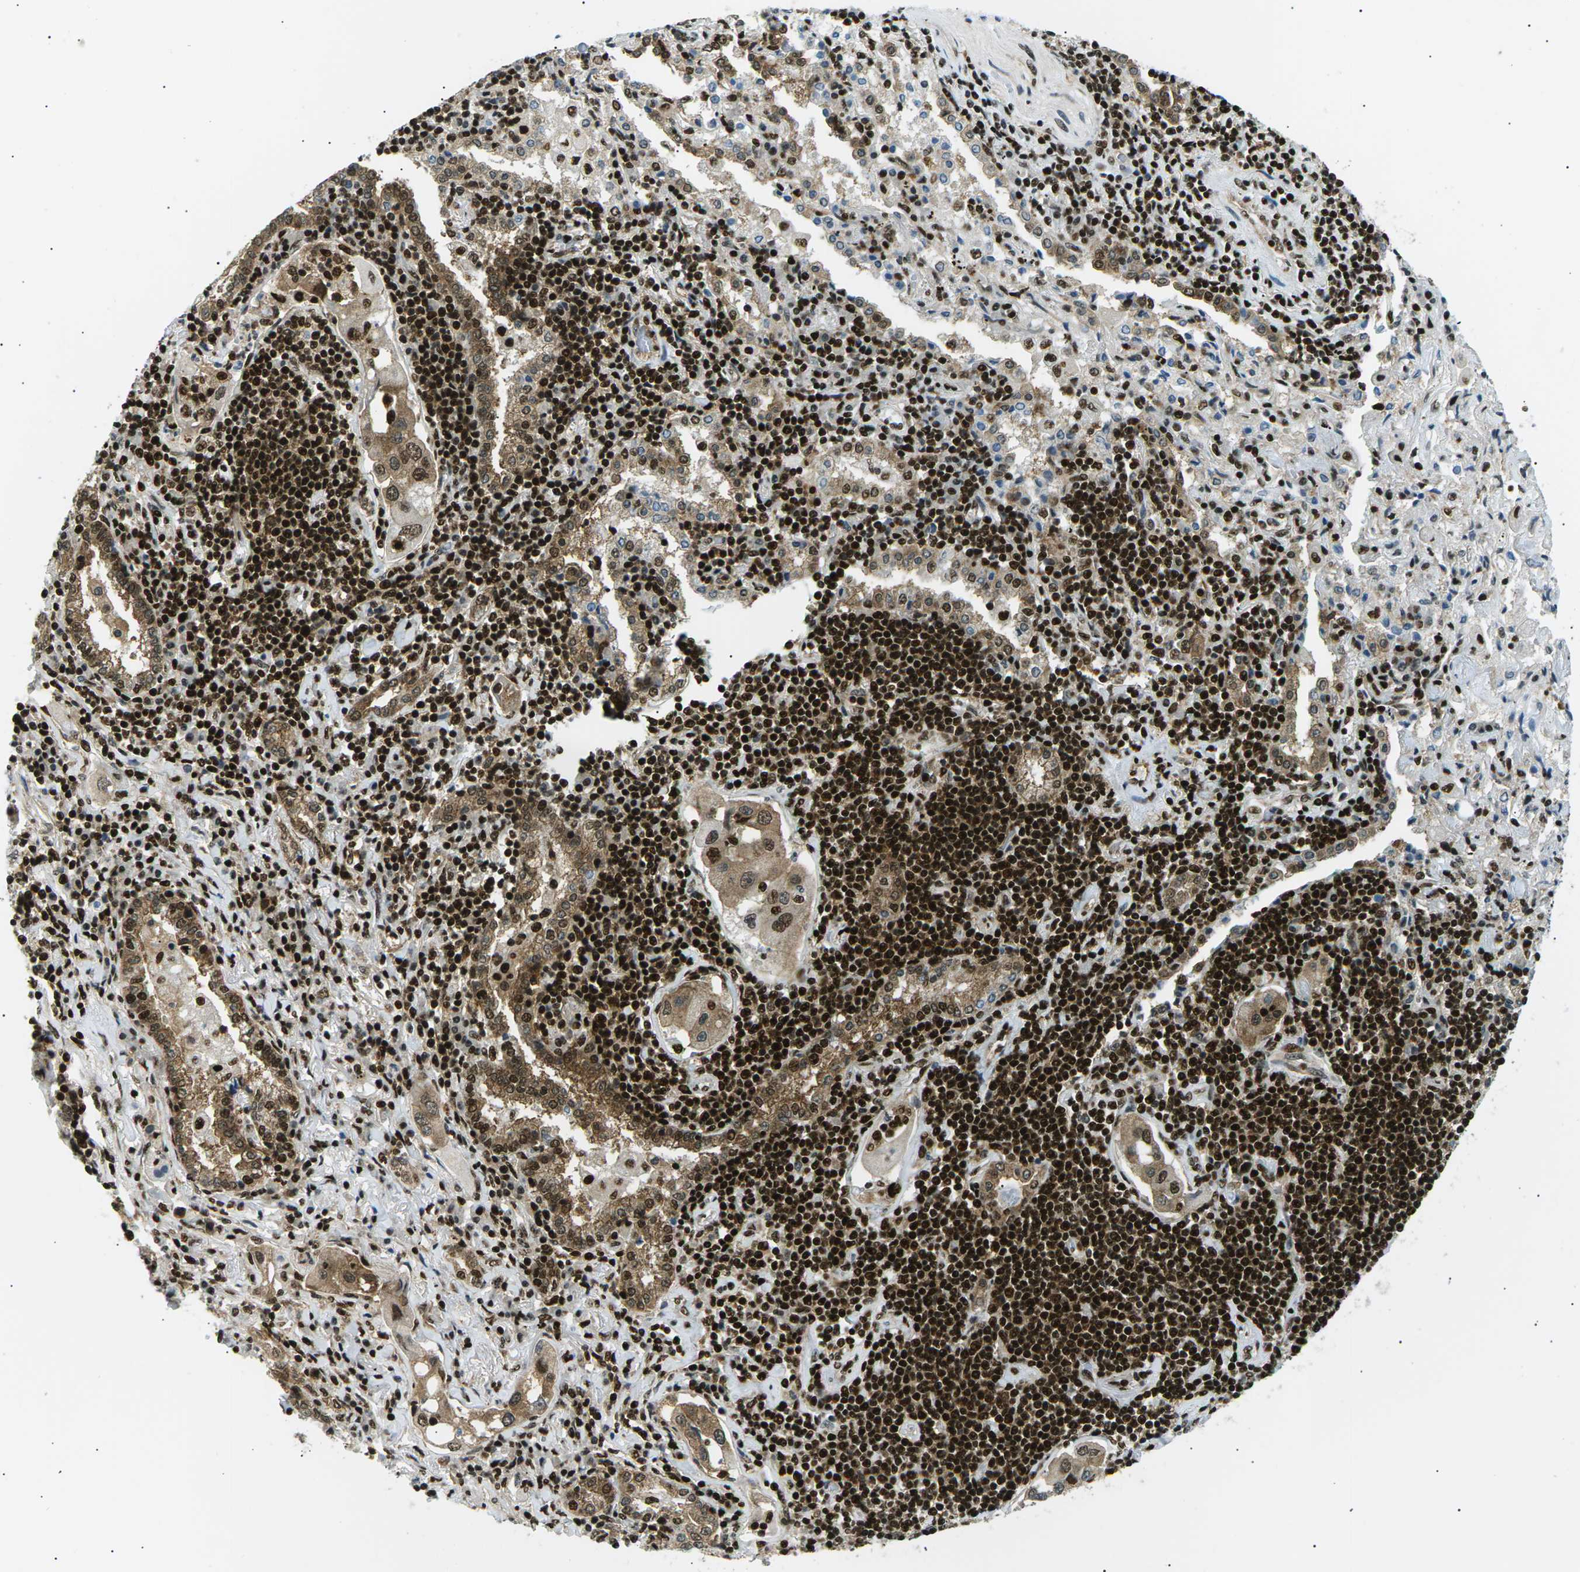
{"staining": {"intensity": "strong", "quantity": ">75%", "location": "cytoplasmic/membranous,nuclear"}, "tissue": "lung cancer", "cell_type": "Tumor cells", "image_type": "cancer", "snomed": [{"axis": "morphology", "description": "Adenocarcinoma, NOS"}, {"axis": "topography", "description": "Lung"}], "caption": "Strong cytoplasmic/membranous and nuclear positivity for a protein is seen in about >75% of tumor cells of adenocarcinoma (lung) using immunohistochemistry.", "gene": "RPA2", "patient": {"sex": "female", "age": 65}}